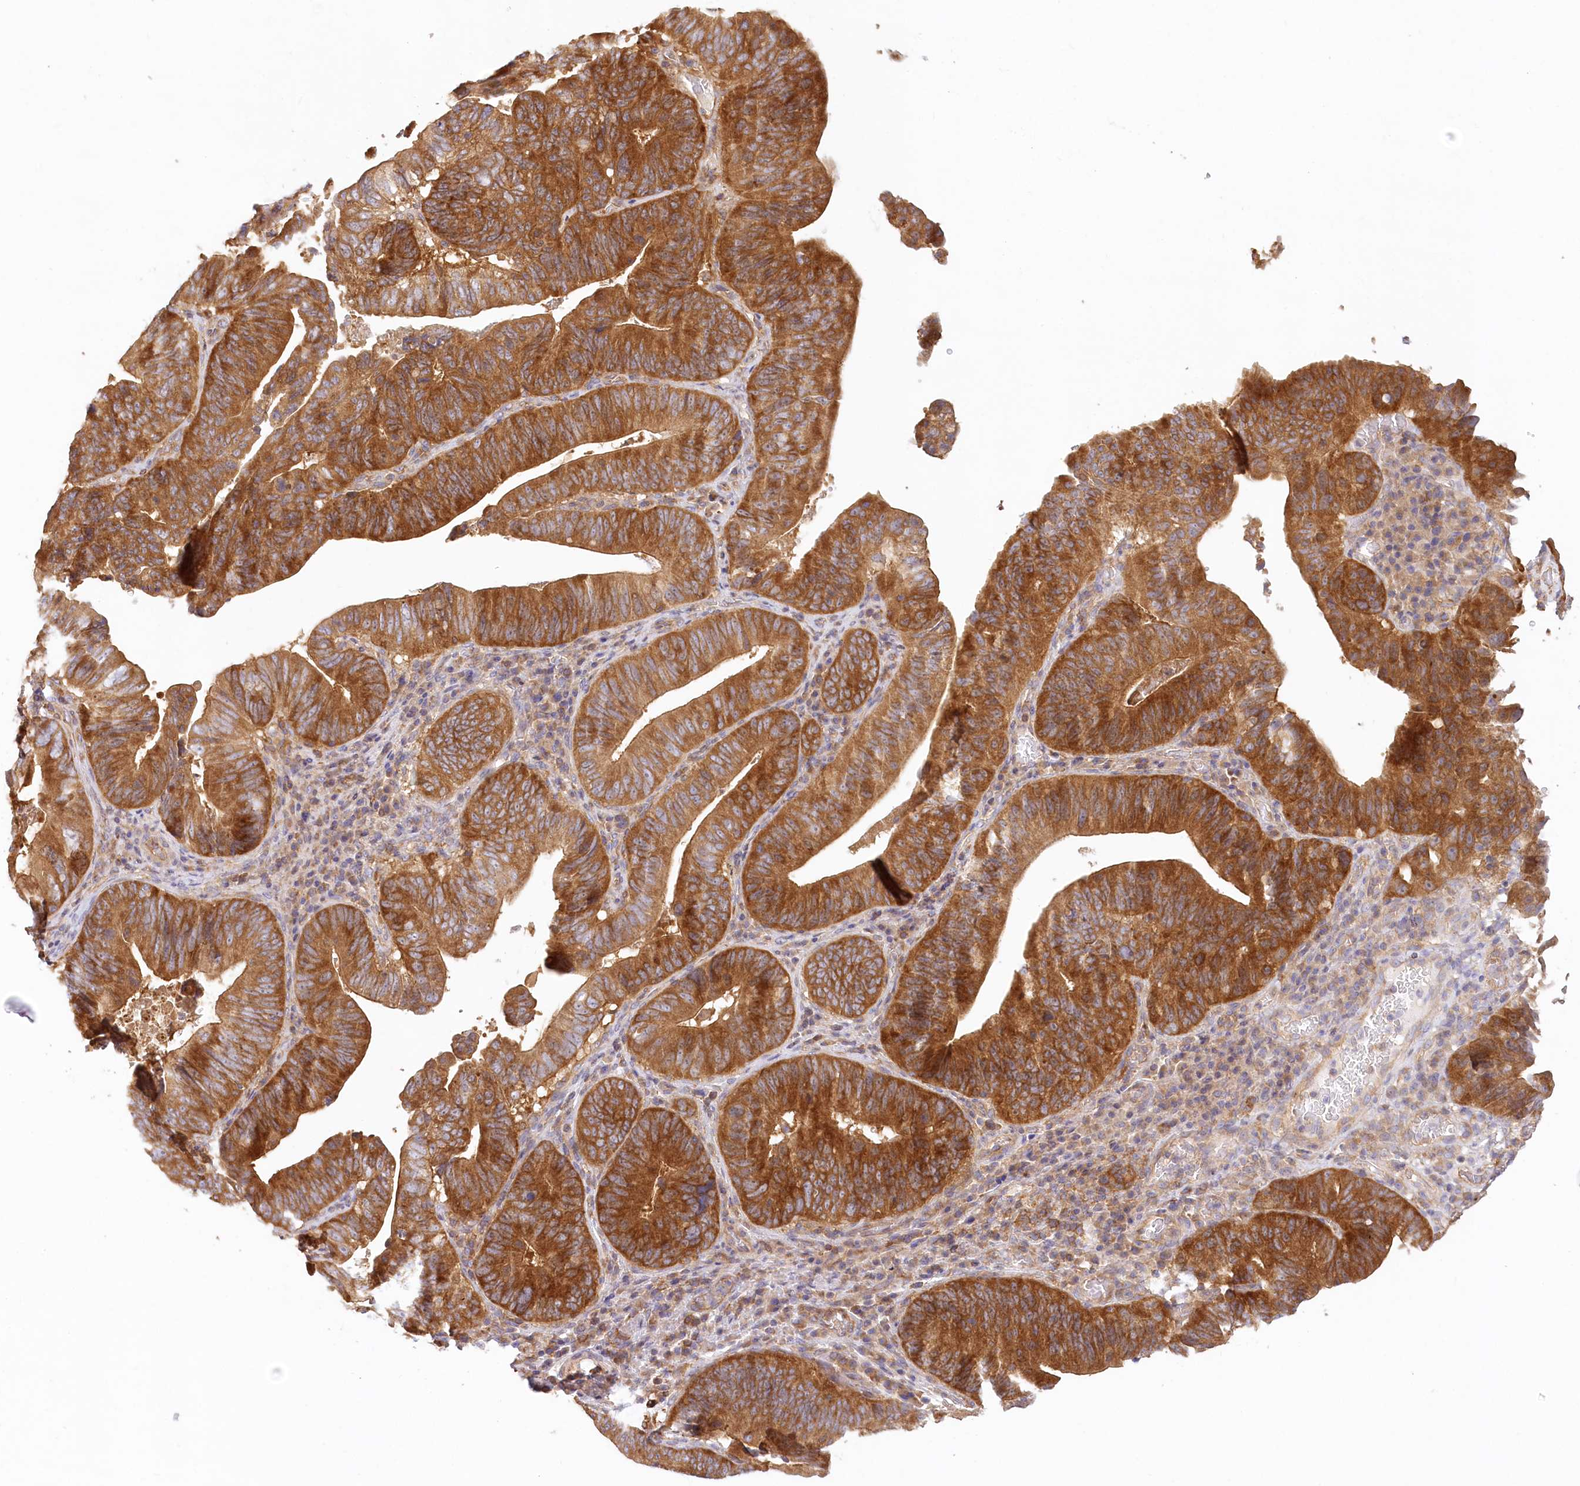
{"staining": {"intensity": "strong", "quantity": ">75%", "location": "cytoplasmic/membranous"}, "tissue": "pancreatic cancer", "cell_type": "Tumor cells", "image_type": "cancer", "snomed": [{"axis": "morphology", "description": "Adenocarcinoma, NOS"}, {"axis": "topography", "description": "Pancreas"}], "caption": "This is a photomicrograph of immunohistochemistry staining of pancreatic cancer, which shows strong staining in the cytoplasmic/membranous of tumor cells.", "gene": "UMPS", "patient": {"sex": "male", "age": 63}}